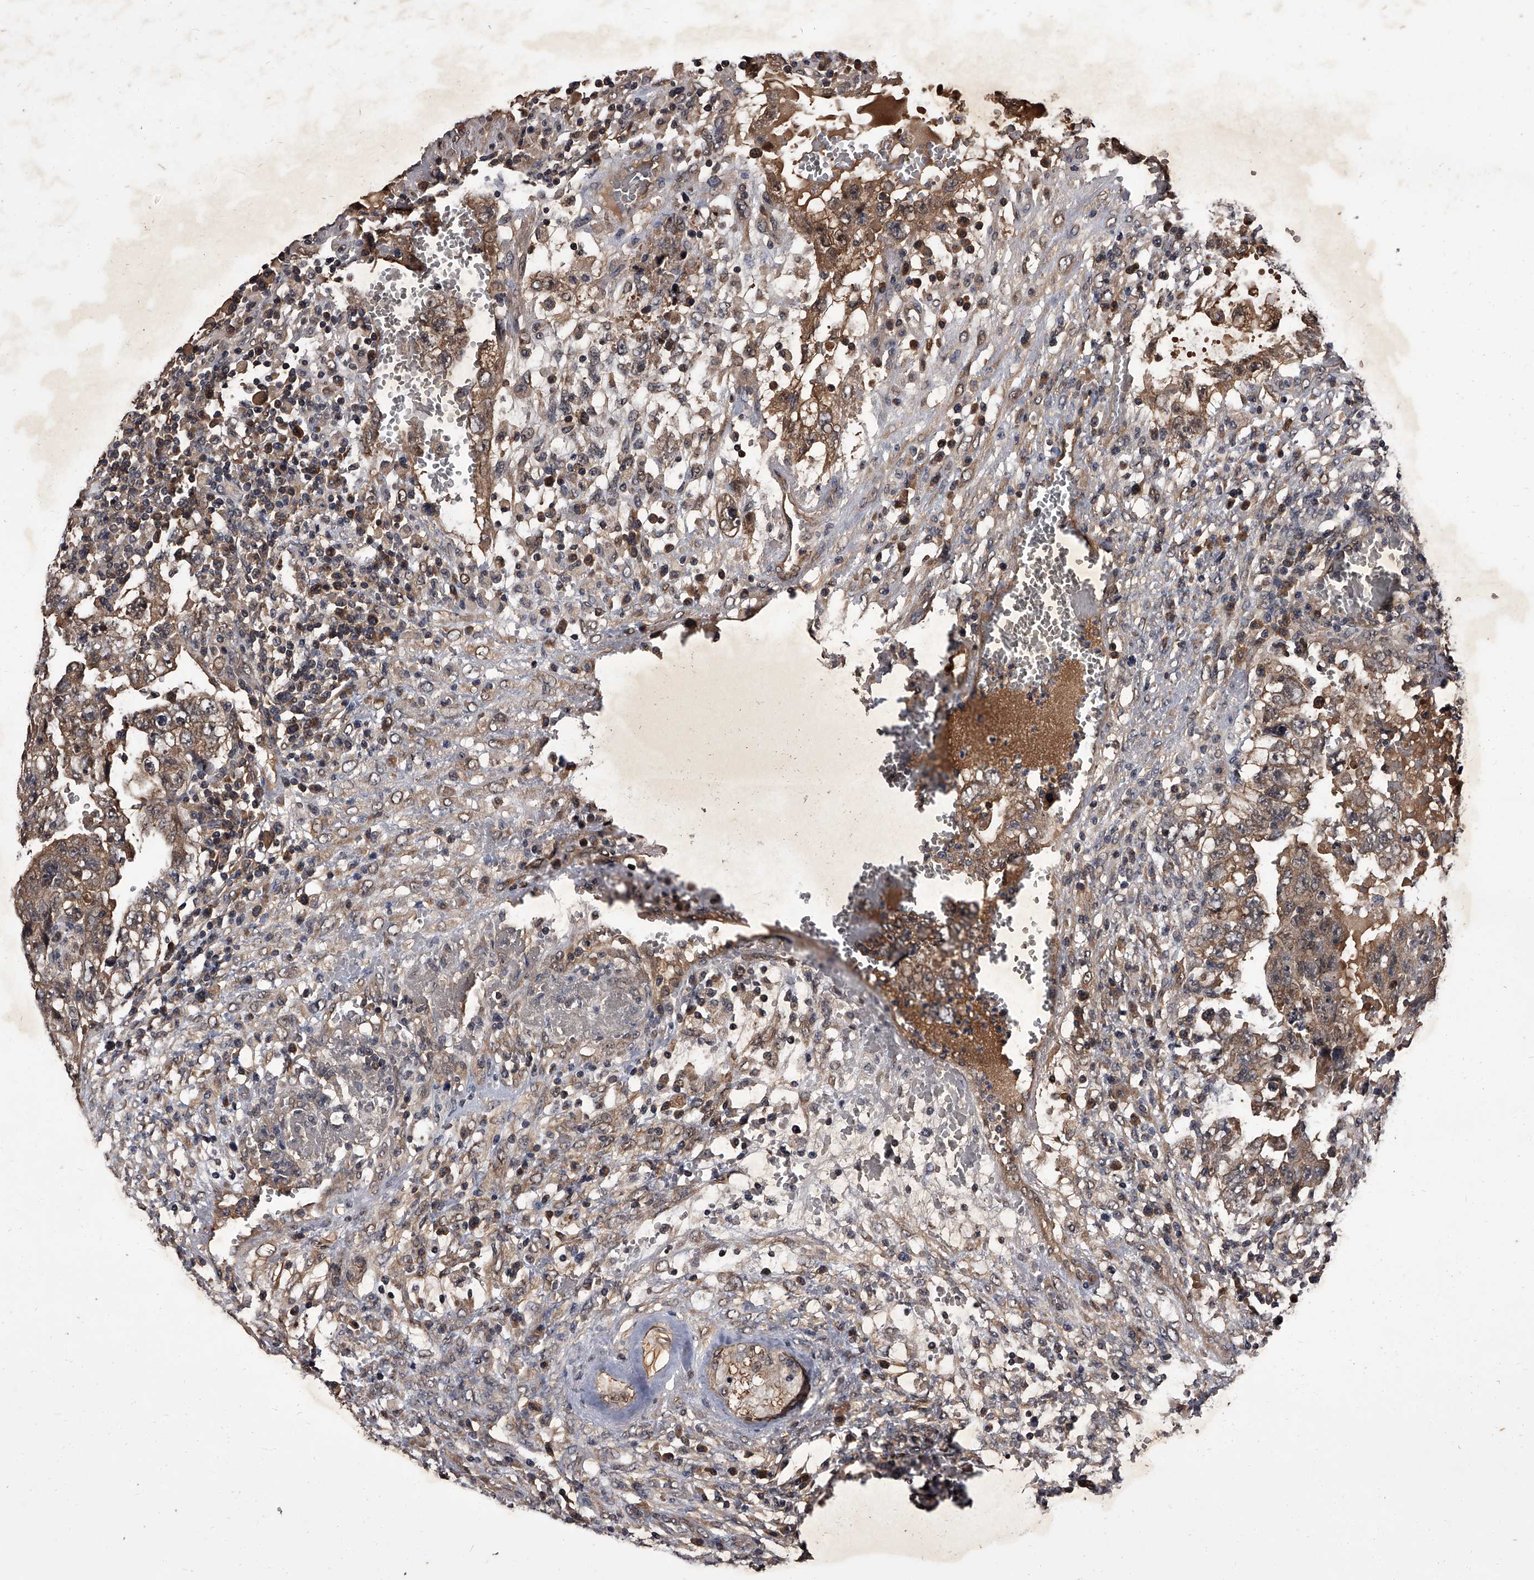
{"staining": {"intensity": "moderate", "quantity": ">75%", "location": "cytoplasmic/membranous"}, "tissue": "testis cancer", "cell_type": "Tumor cells", "image_type": "cancer", "snomed": [{"axis": "morphology", "description": "Carcinoma, Embryonal, NOS"}, {"axis": "topography", "description": "Testis"}], "caption": "IHC micrograph of human testis embryonal carcinoma stained for a protein (brown), which reveals medium levels of moderate cytoplasmic/membranous staining in about >75% of tumor cells.", "gene": "SLC18B1", "patient": {"sex": "male", "age": 36}}